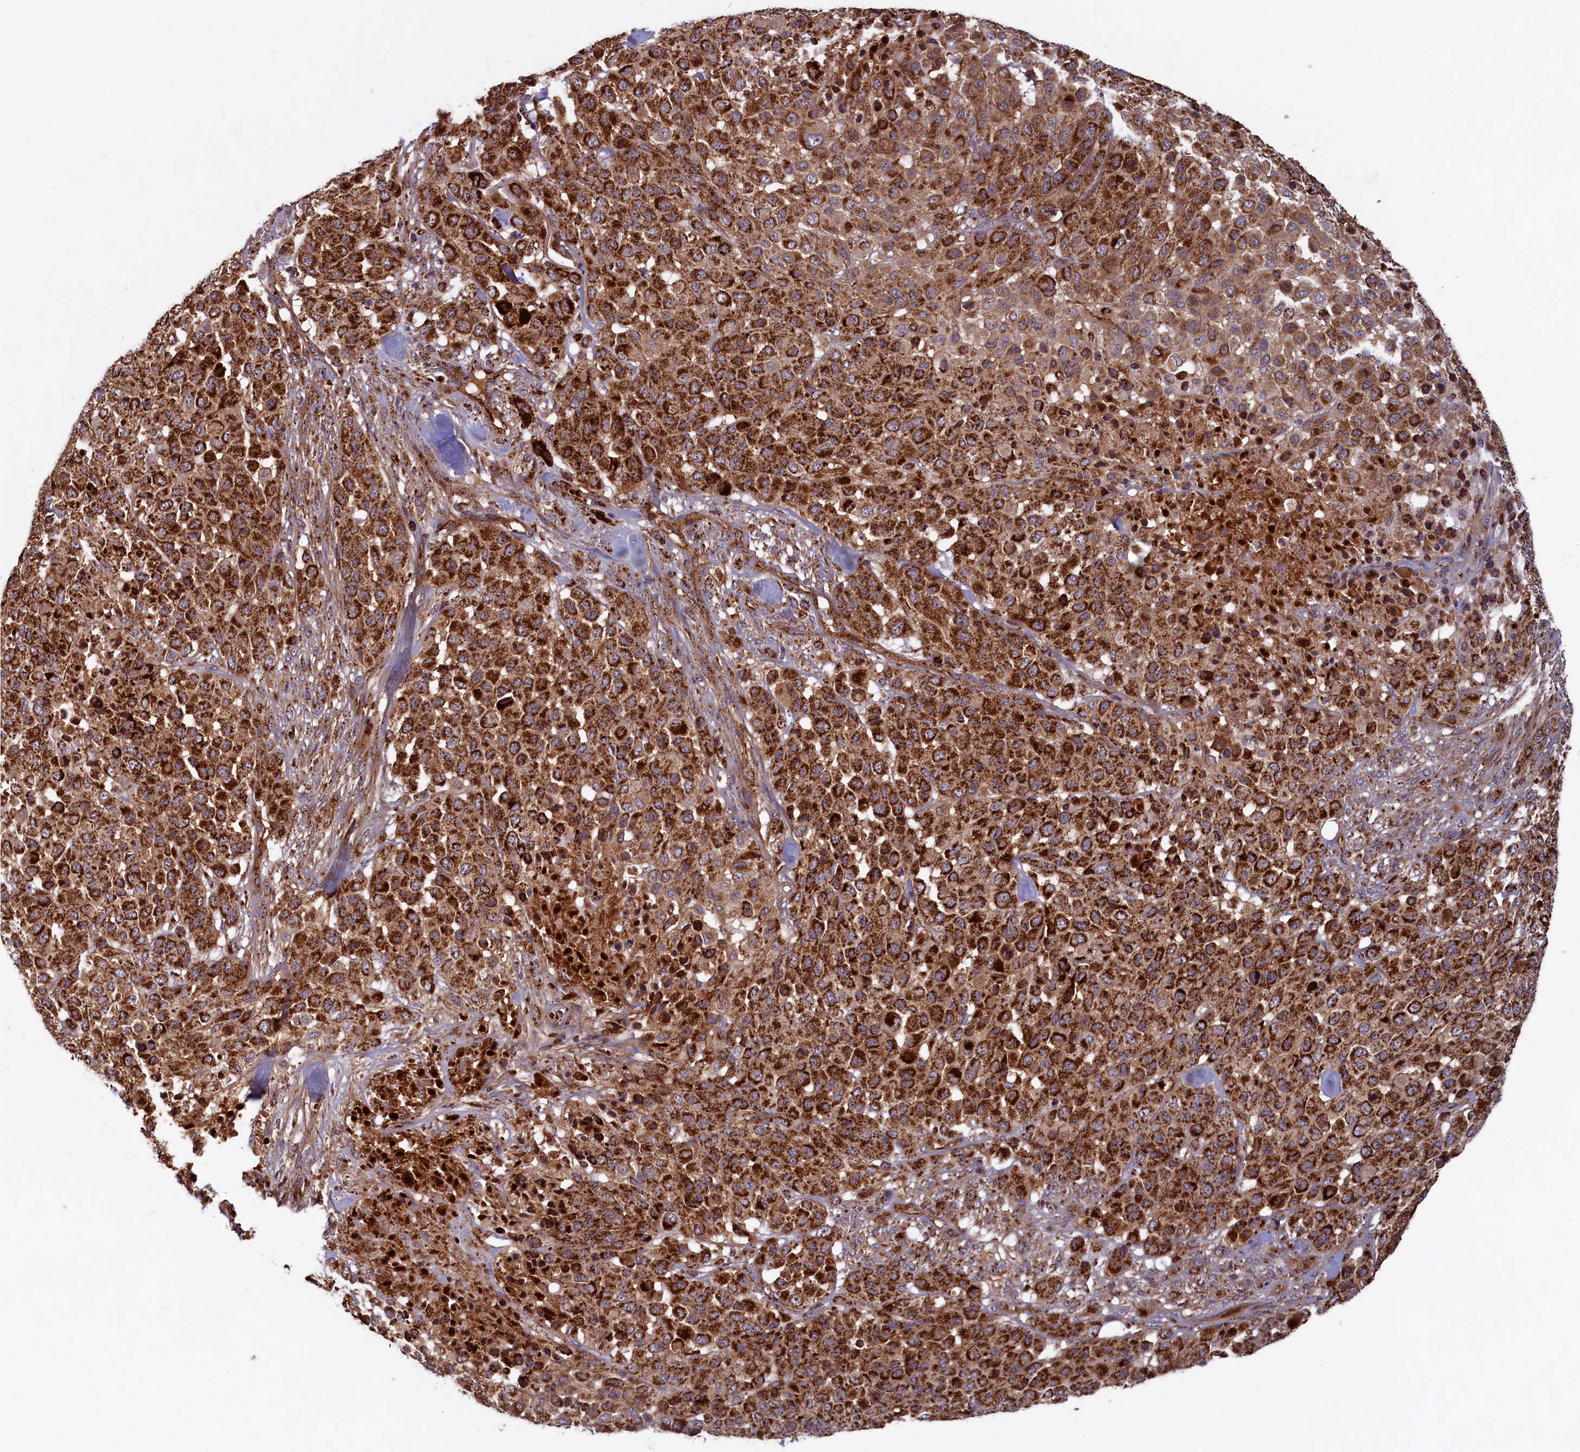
{"staining": {"intensity": "strong", "quantity": ">75%", "location": "cytoplasmic/membranous"}, "tissue": "melanoma", "cell_type": "Tumor cells", "image_type": "cancer", "snomed": [{"axis": "morphology", "description": "Malignant melanoma, Metastatic site"}, {"axis": "topography", "description": "Skin"}], "caption": "Immunohistochemistry (IHC) of melanoma displays high levels of strong cytoplasmic/membranous staining in approximately >75% of tumor cells. Using DAB (3,3'-diaminobenzidine) (brown) and hematoxylin (blue) stains, captured at high magnification using brightfield microscopy.", "gene": "UBE3B", "patient": {"sex": "female", "age": 81}}